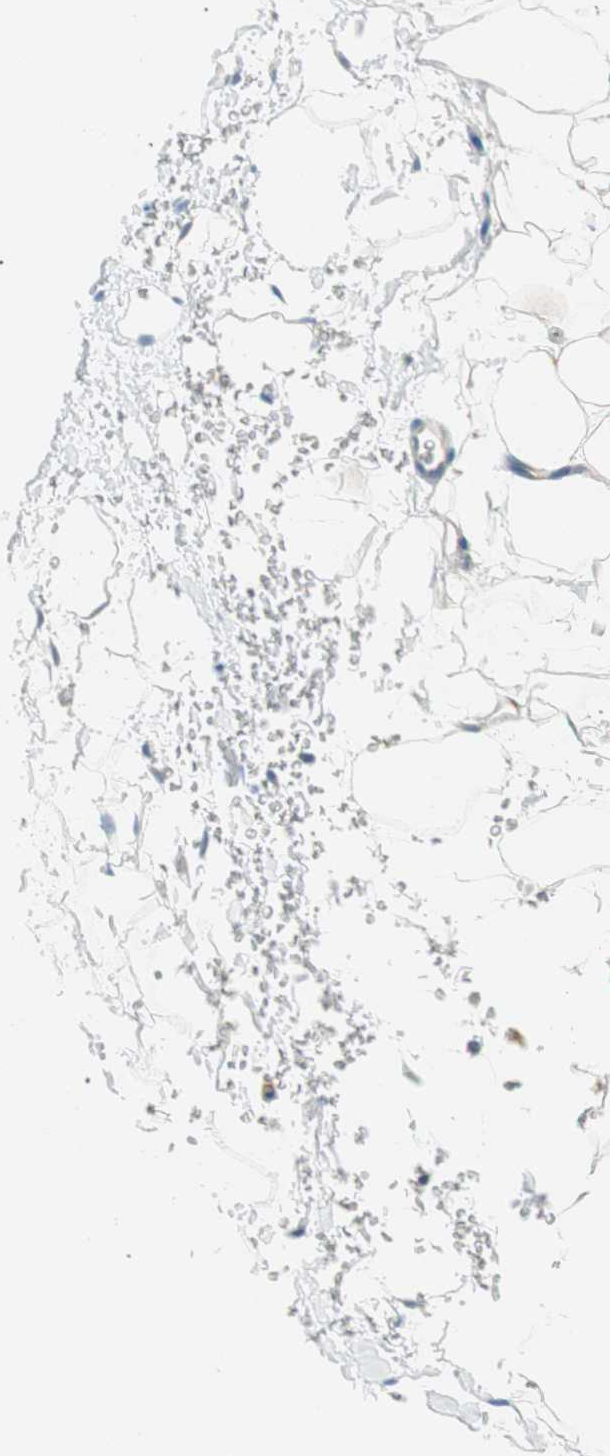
{"staining": {"intensity": "negative", "quantity": "none", "location": "none"}, "tissue": "adrenal gland", "cell_type": "Glandular cells", "image_type": "normal", "snomed": [{"axis": "morphology", "description": "Normal tissue, NOS"}, {"axis": "topography", "description": "Adrenal gland"}], "caption": "An IHC photomicrograph of benign adrenal gland is shown. There is no staining in glandular cells of adrenal gland.", "gene": "PTTG1", "patient": {"sex": "female", "age": 44}}